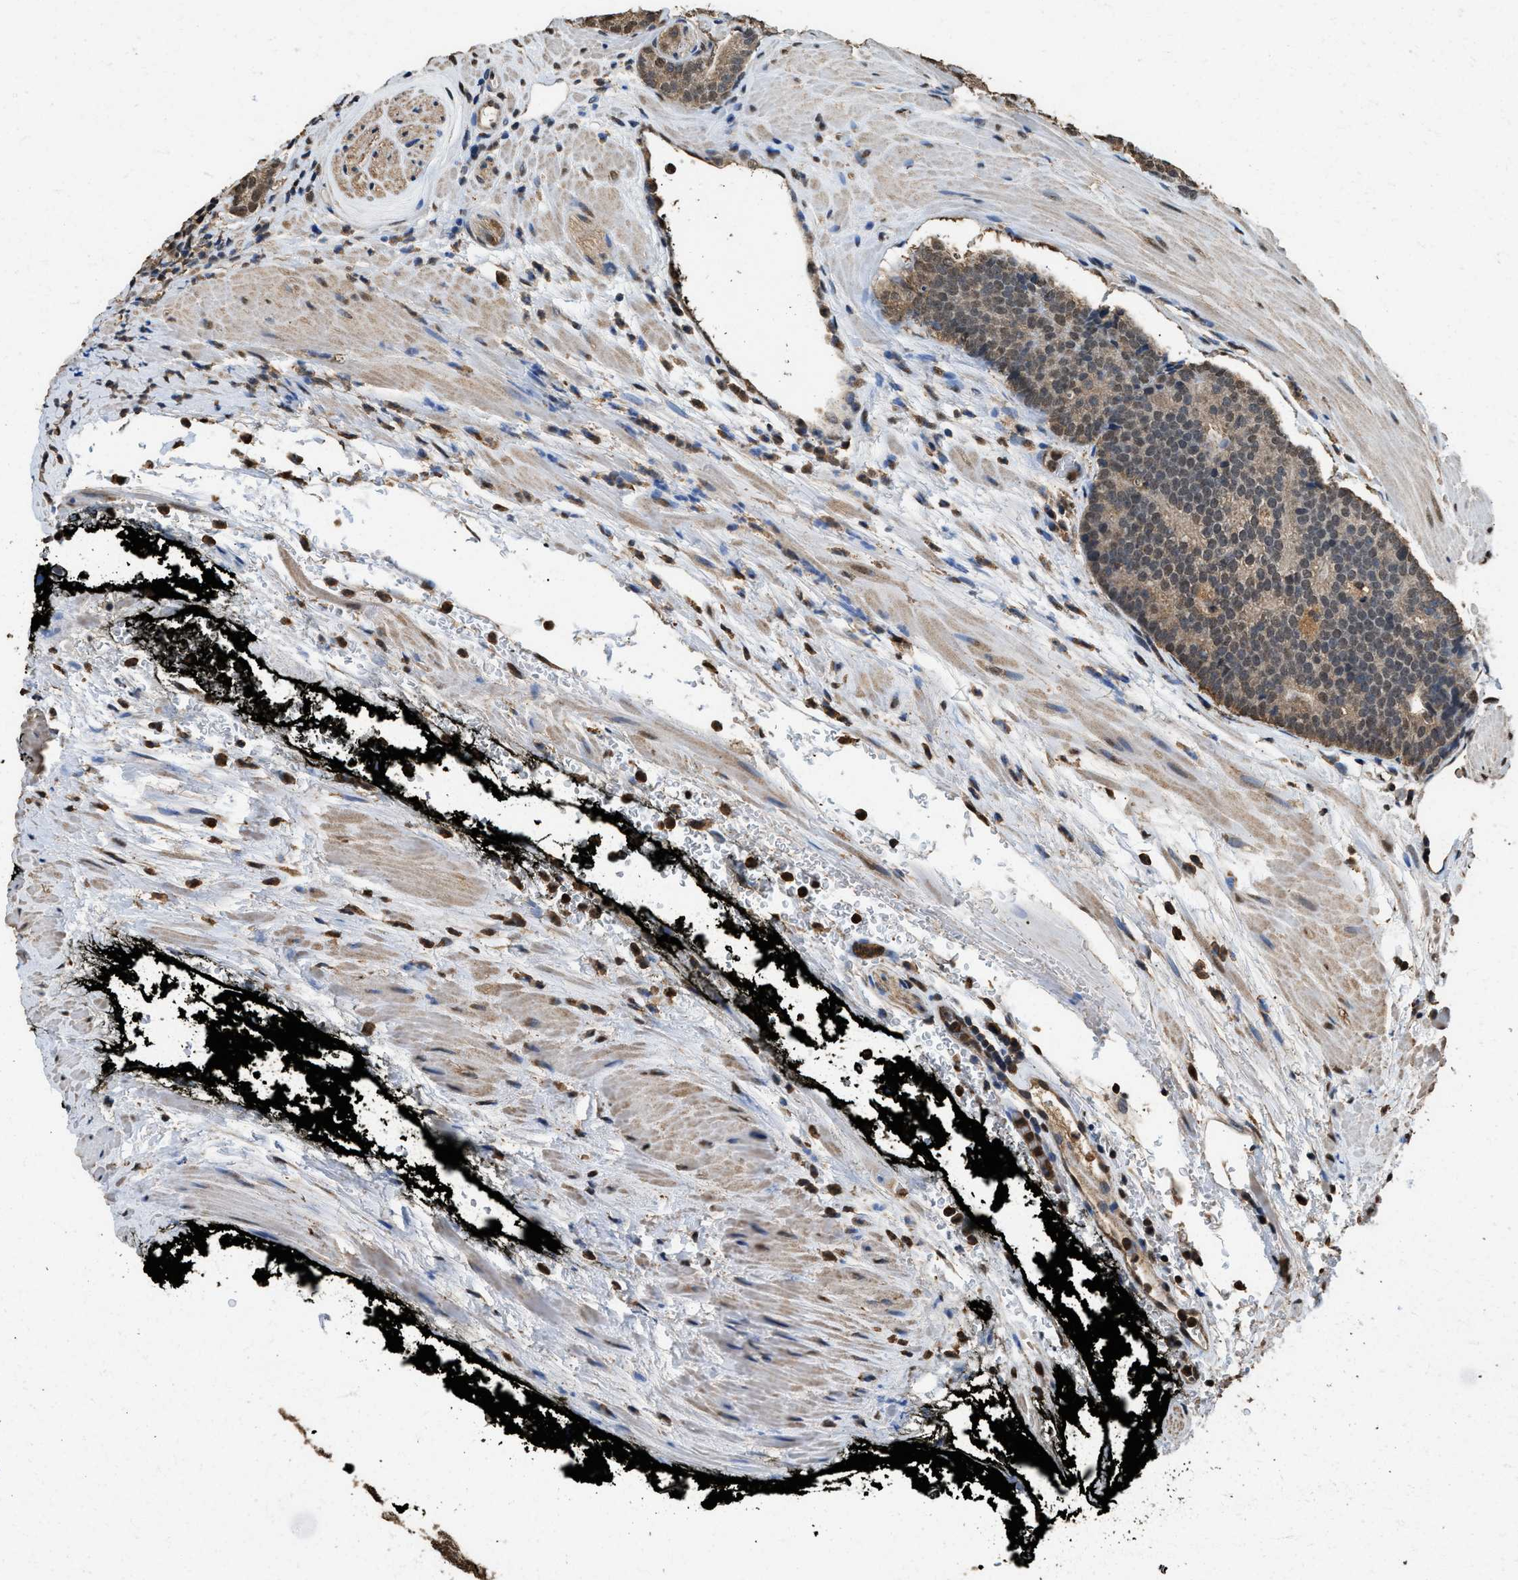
{"staining": {"intensity": "moderate", "quantity": ">75%", "location": "cytoplasmic/membranous,nuclear"}, "tissue": "prostate cancer", "cell_type": "Tumor cells", "image_type": "cancer", "snomed": [{"axis": "morphology", "description": "Adenocarcinoma, High grade"}, {"axis": "topography", "description": "Prostate"}], "caption": "This is a photomicrograph of IHC staining of prostate cancer (adenocarcinoma (high-grade)), which shows moderate positivity in the cytoplasmic/membranous and nuclear of tumor cells.", "gene": "GAPDH", "patient": {"sex": "male", "age": 61}}